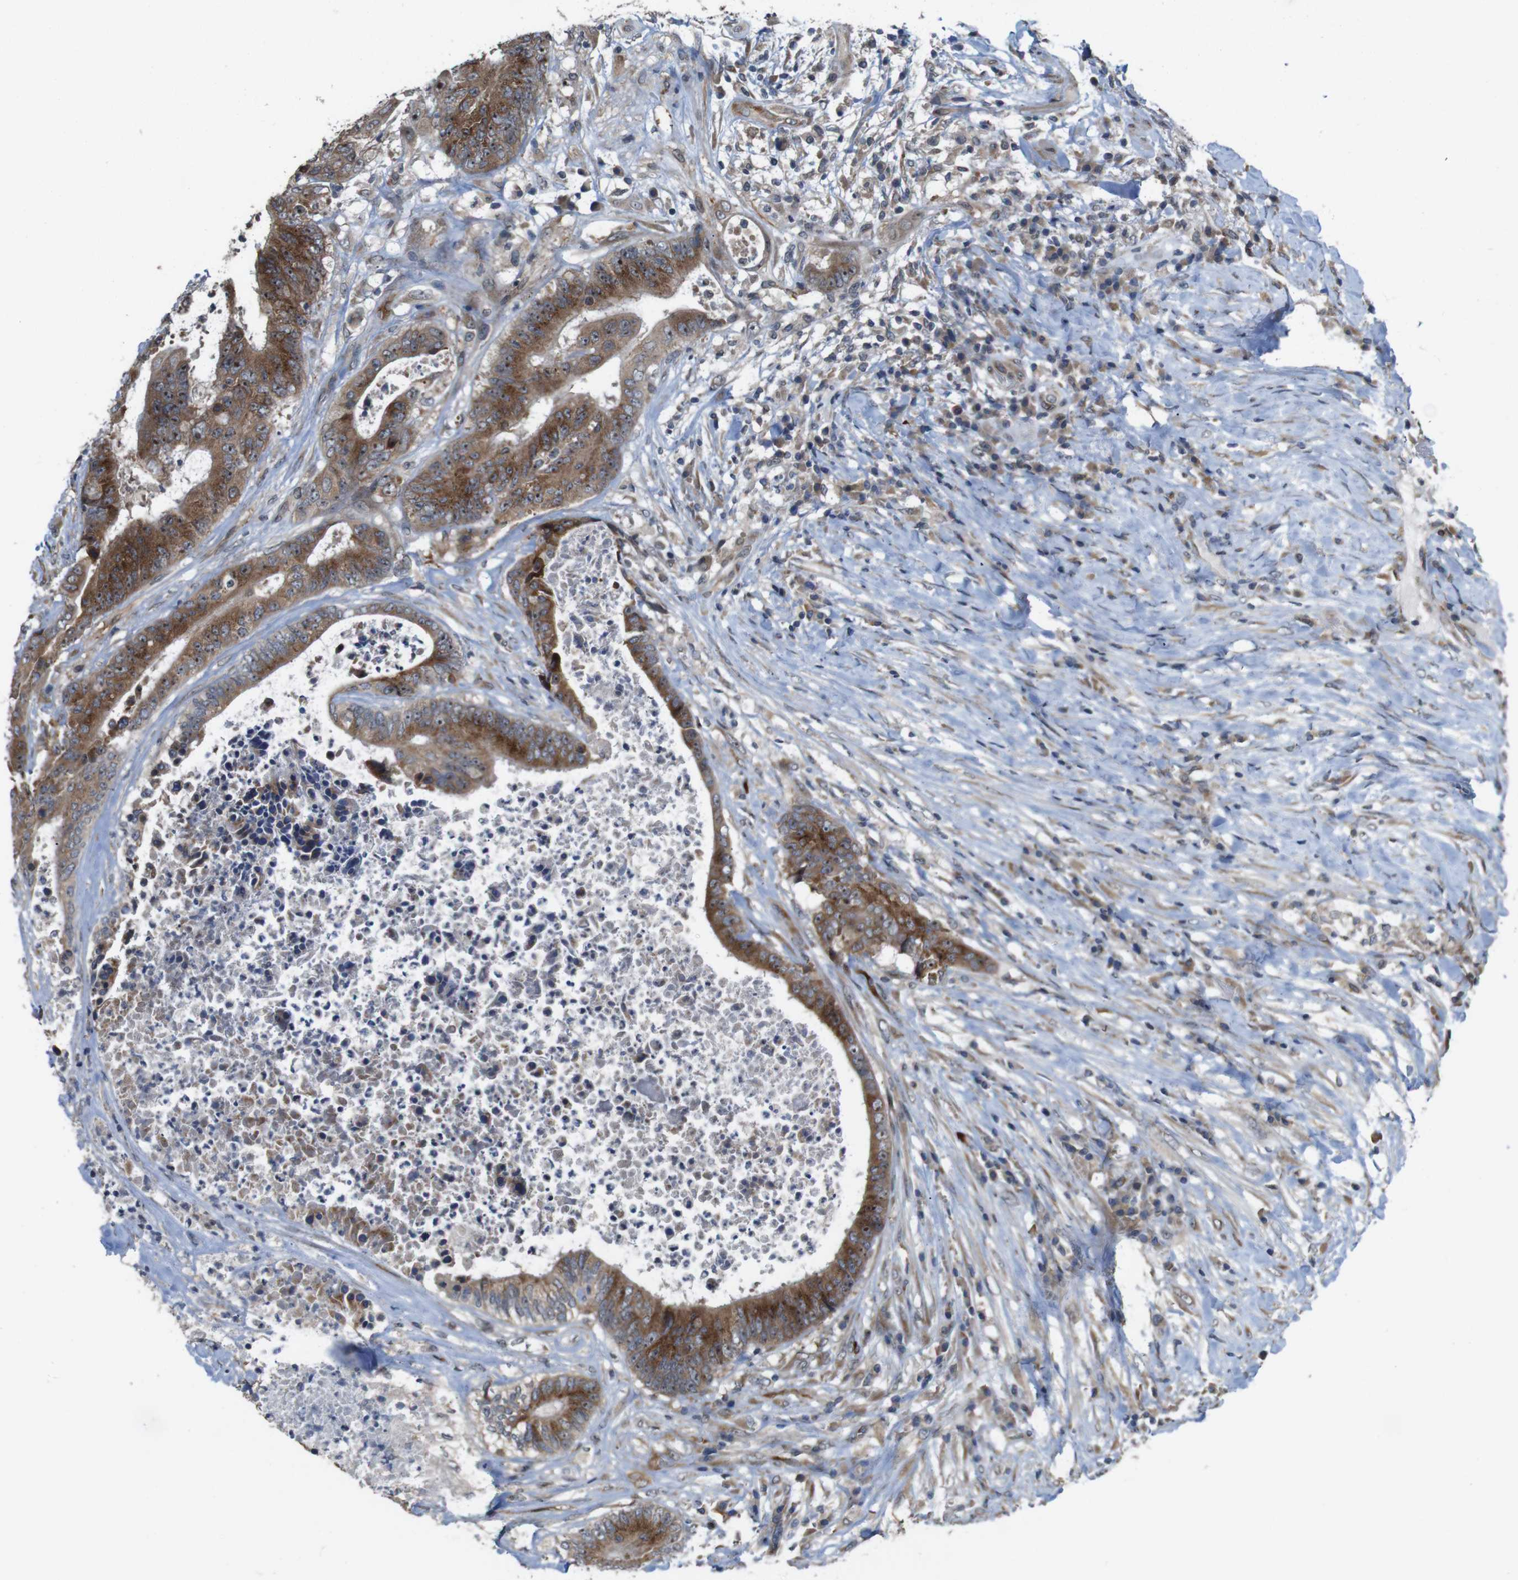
{"staining": {"intensity": "moderate", "quantity": ">75%", "location": "cytoplasmic/membranous,nuclear"}, "tissue": "colorectal cancer", "cell_type": "Tumor cells", "image_type": "cancer", "snomed": [{"axis": "morphology", "description": "Adenocarcinoma, NOS"}, {"axis": "topography", "description": "Rectum"}], "caption": "A medium amount of moderate cytoplasmic/membranous and nuclear expression is appreciated in about >75% of tumor cells in adenocarcinoma (colorectal) tissue.", "gene": "EFCAB14", "patient": {"sex": "male", "age": 72}}